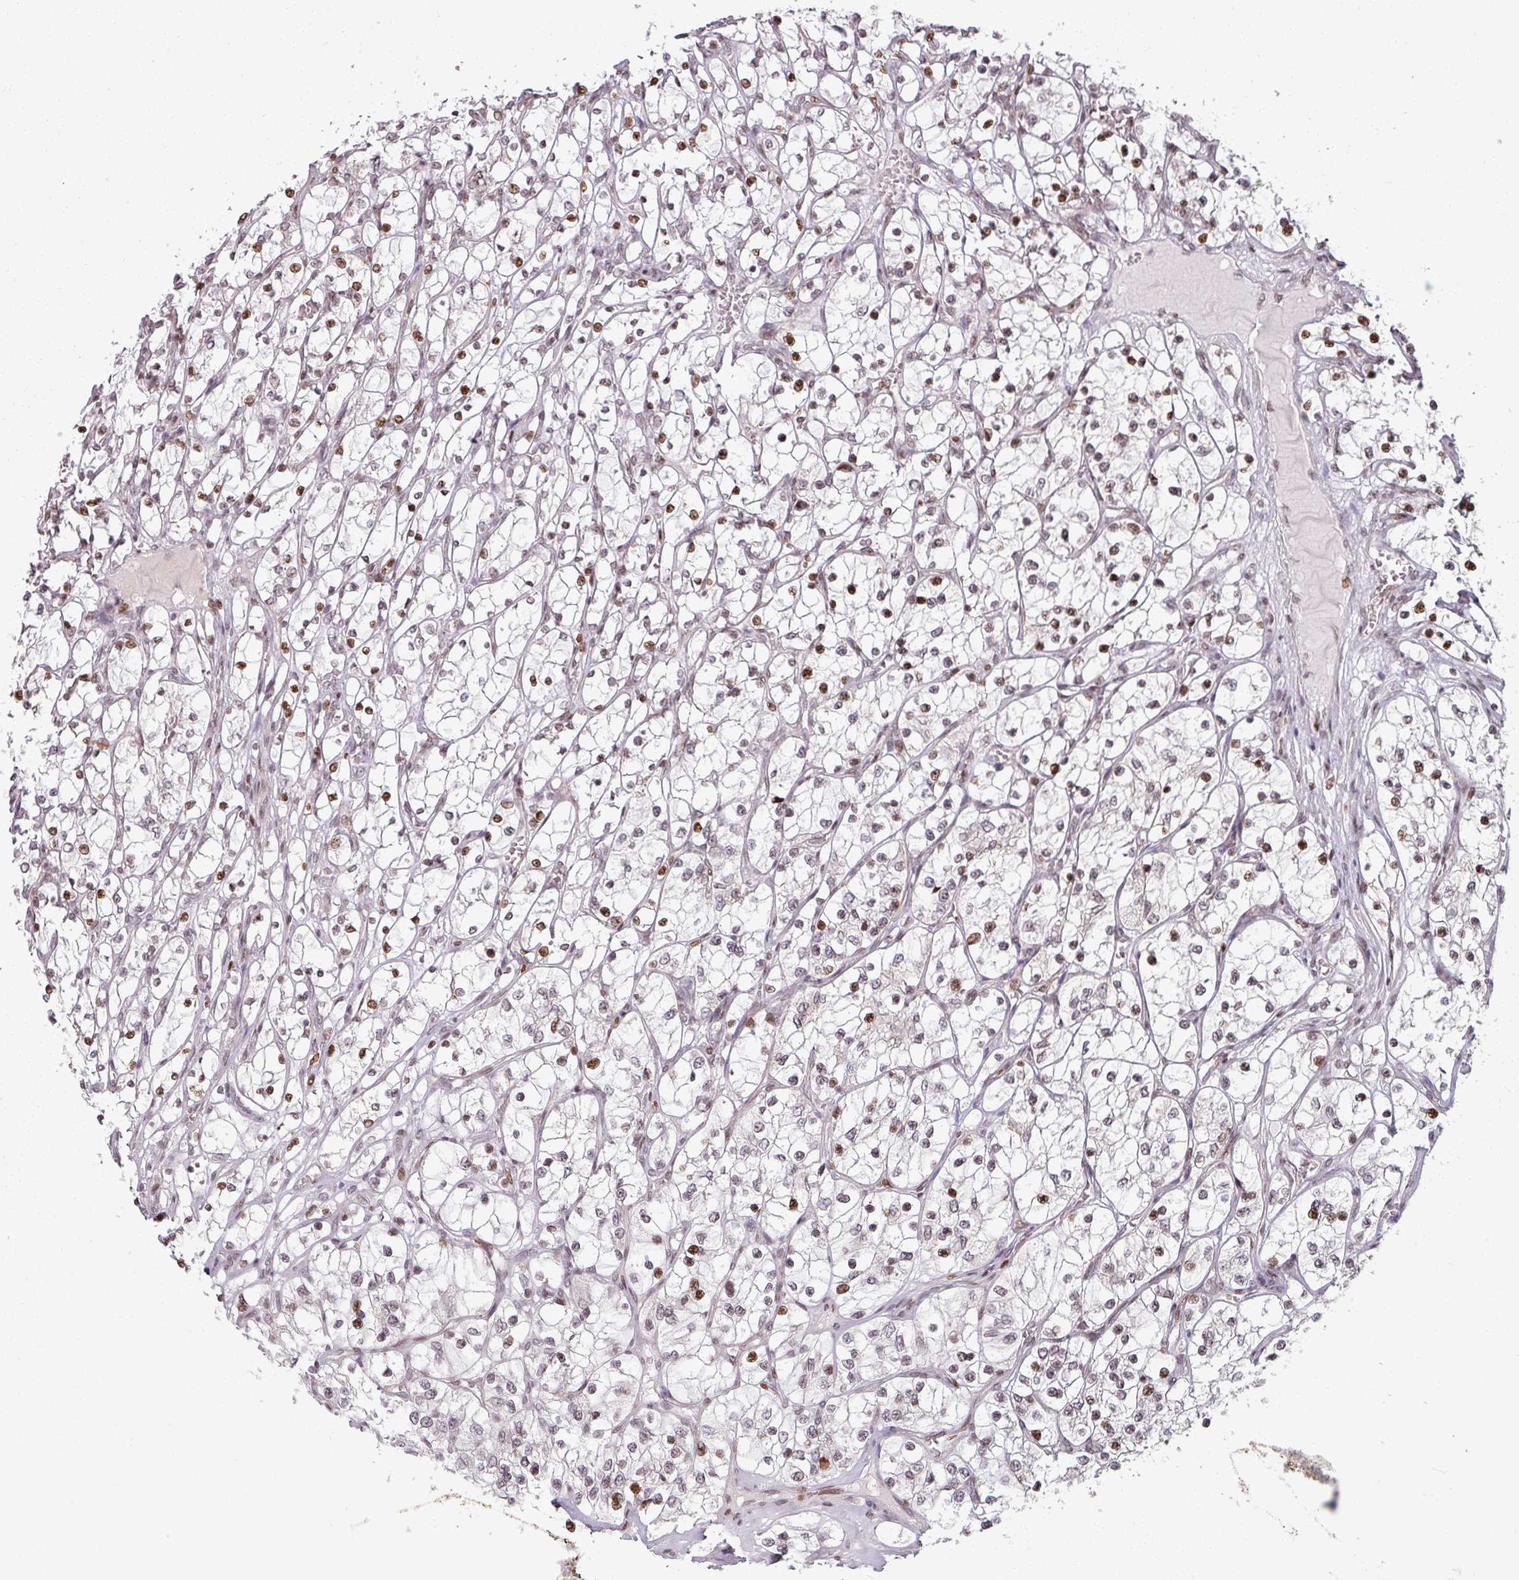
{"staining": {"intensity": "moderate", "quantity": "25%-75%", "location": "nuclear"}, "tissue": "renal cancer", "cell_type": "Tumor cells", "image_type": "cancer", "snomed": [{"axis": "morphology", "description": "Adenocarcinoma, NOS"}, {"axis": "topography", "description": "Kidney"}], "caption": "Moderate nuclear expression for a protein is present in approximately 25%-75% of tumor cells of renal cancer using immunohistochemistry (IHC).", "gene": "NCOR1", "patient": {"sex": "female", "age": 69}}